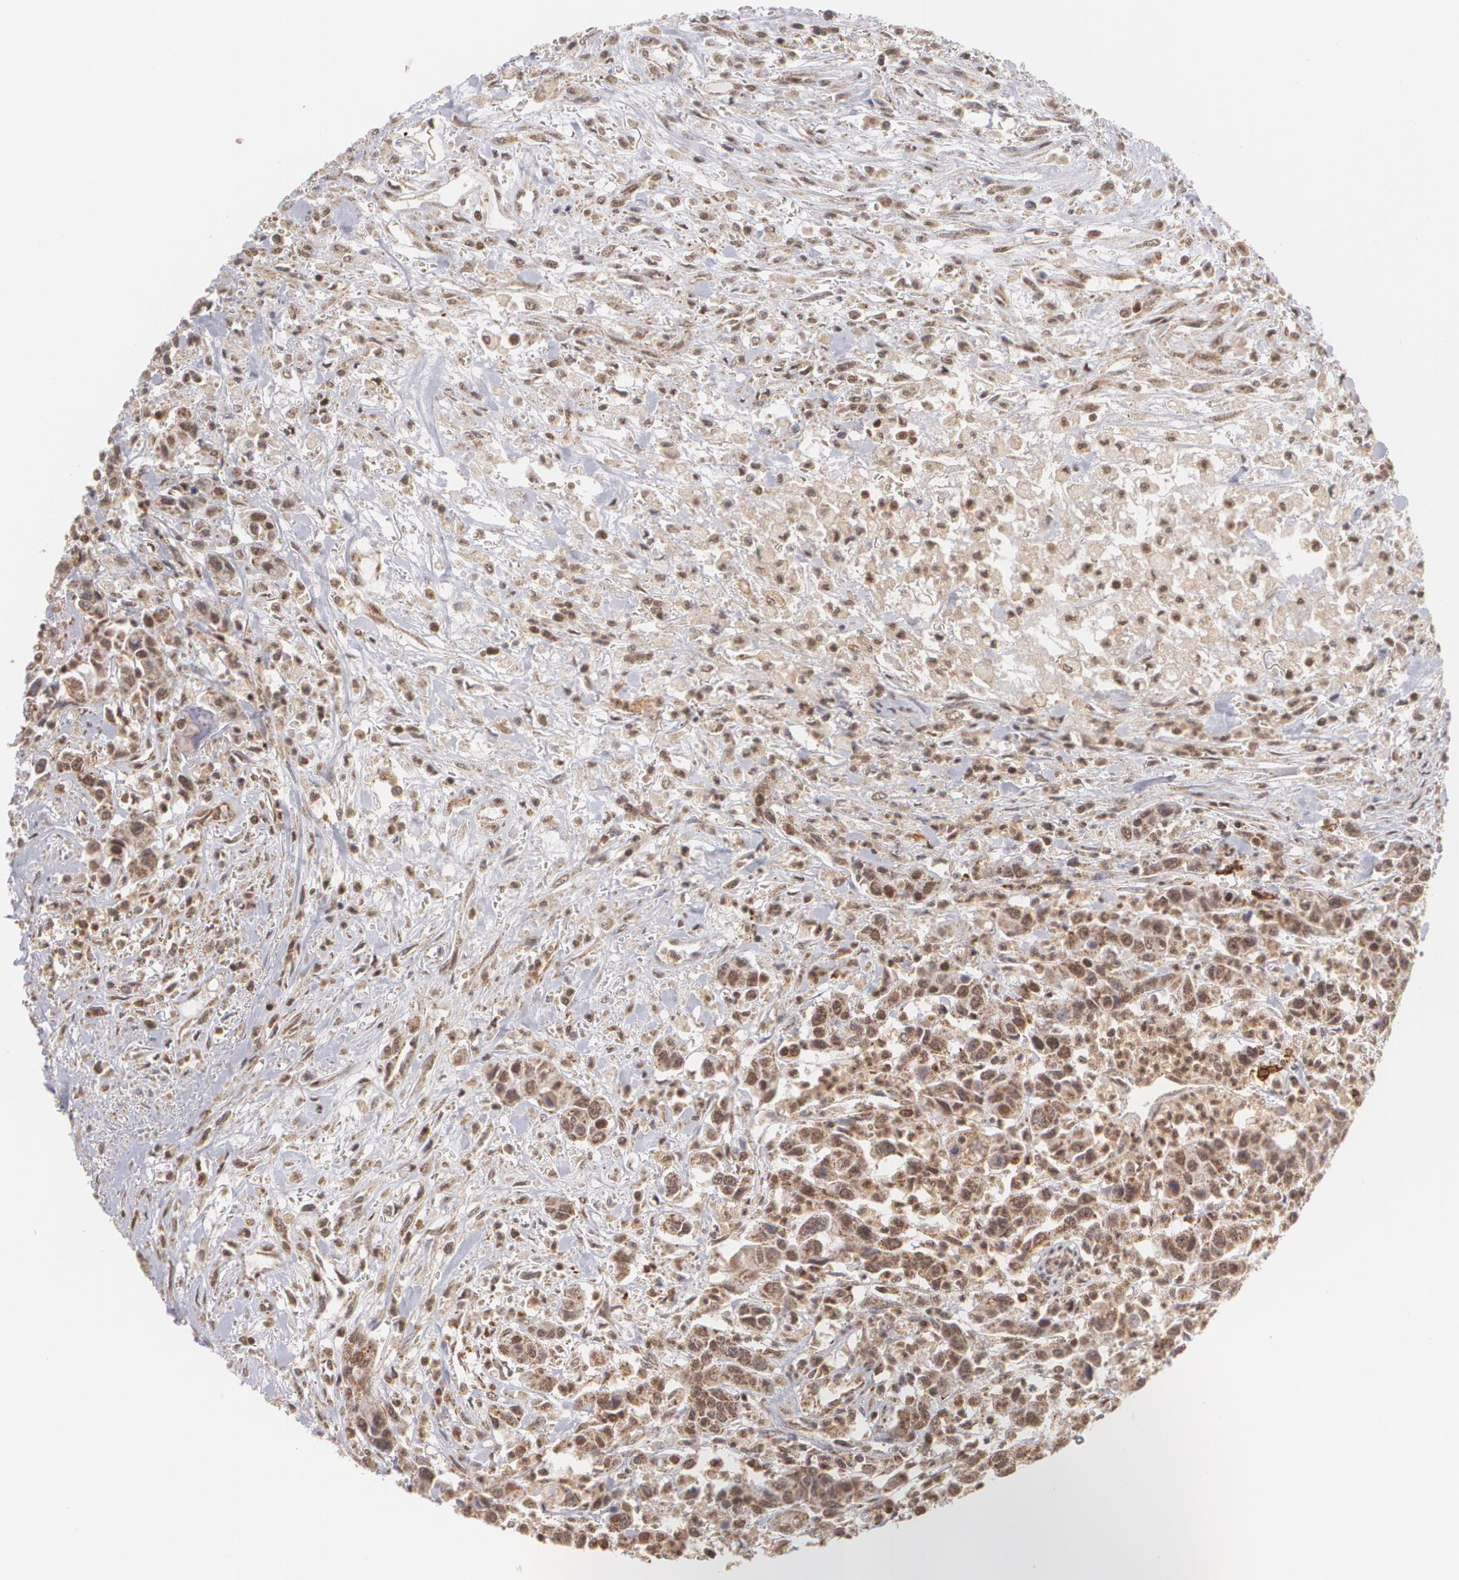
{"staining": {"intensity": "moderate", "quantity": "25%-75%", "location": "nuclear"}, "tissue": "urothelial cancer", "cell_type": "Tumor cells", "image_type": "cancer", "snomed": [{"axis": "morphology", "description": "Urothelial carcinoma, High grade"}, {"axis": "topography", "description": "Urinary bladder"}], "caption": "A histopathology image of urothelial cancer stained for a protein shows moderate nuclear brown staining in tumor cells. The protein of interest is stained brown, and the nuclei are stained in blue (DAB IHC with brightfield microscopy, high magnification).", "gene": "MXD1", "patient": {"sex": "male", "age": 86}}